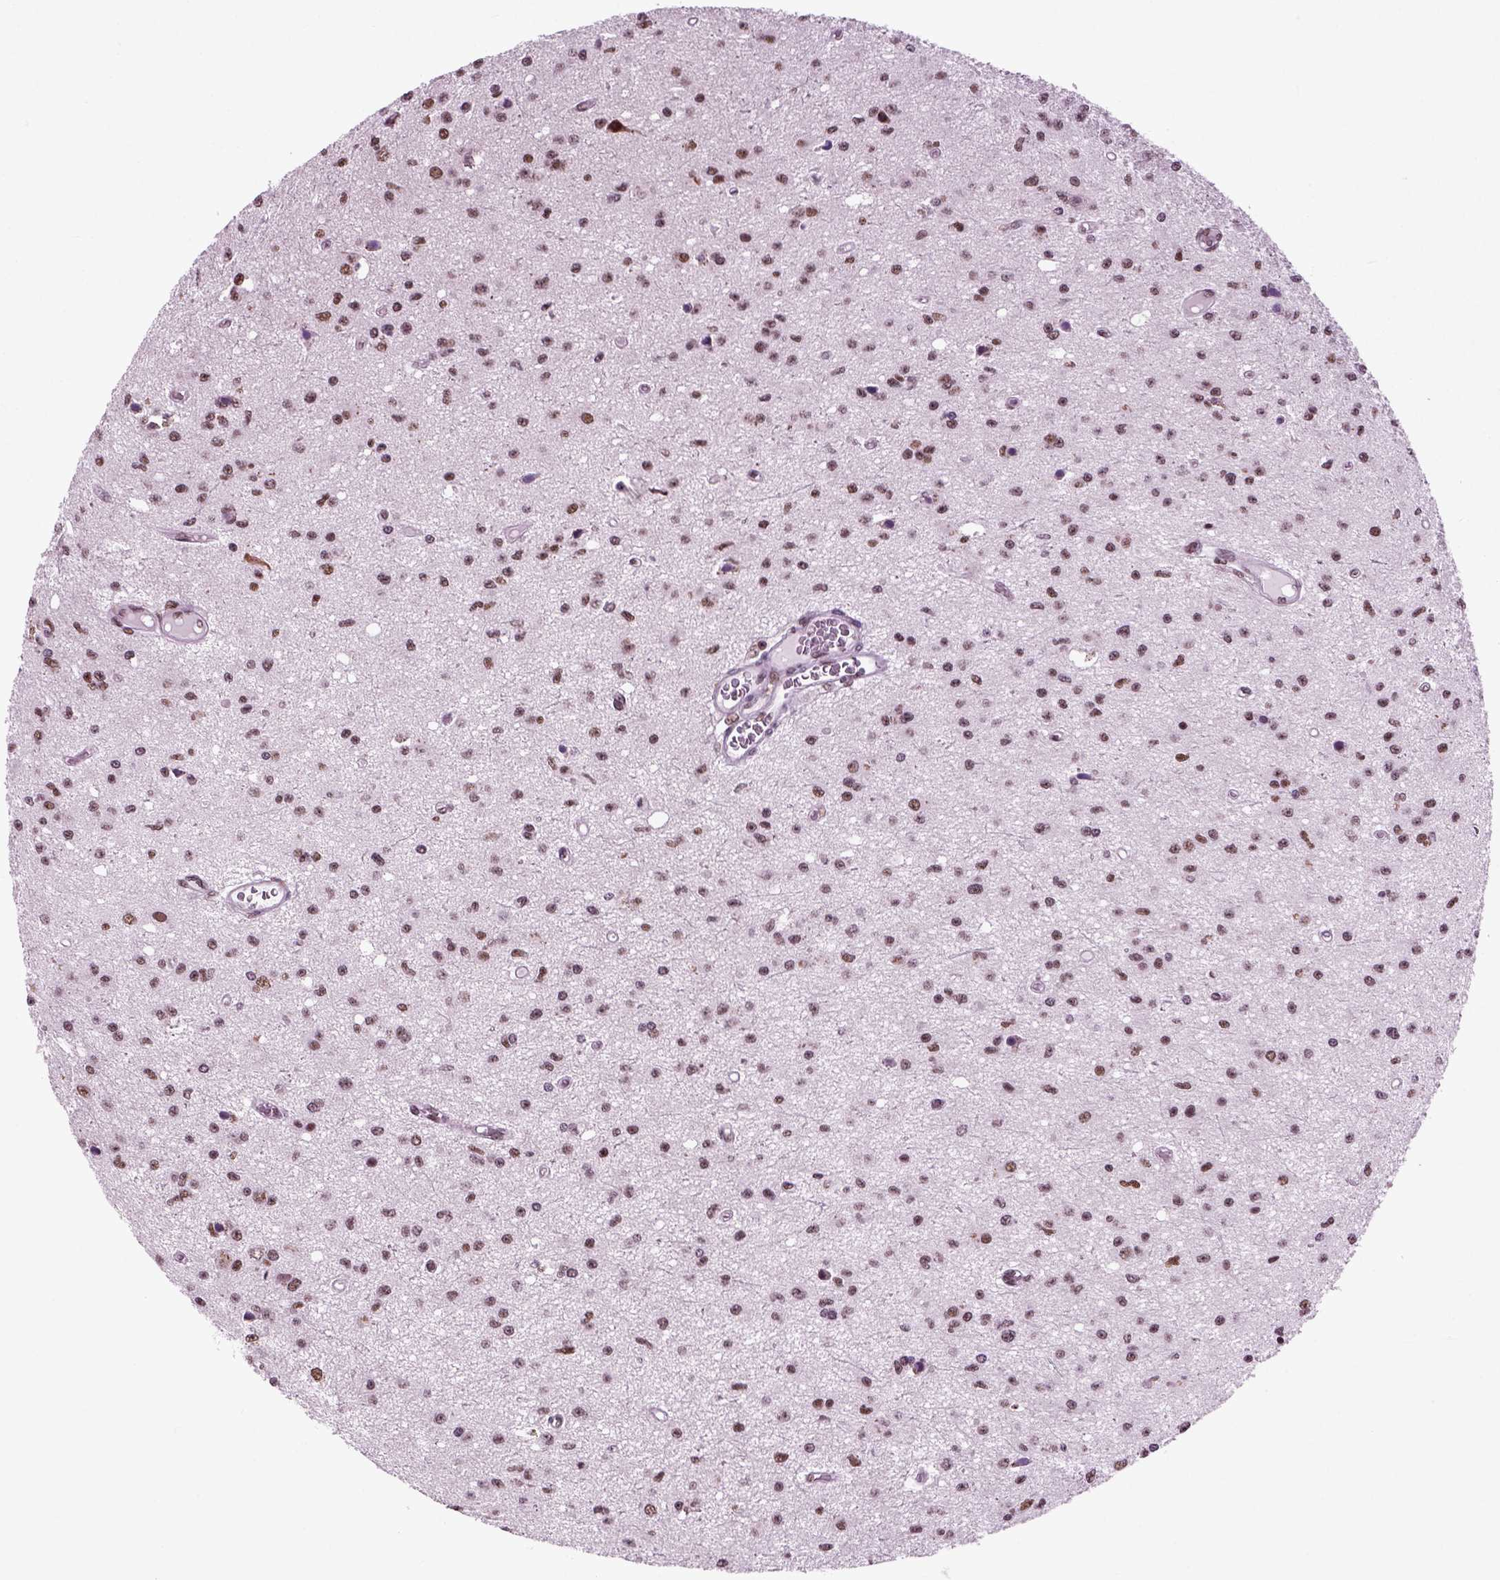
{"staining": {"intensity": "weak", "quantity": "<25%", "location": "nuclear"}, "tissue": "glioma", "cell_type": "Tumor cells", "image_type": "cancer", "snomed": [{"axis": "morphology", "description": "Glioma, malignant, Low grade"}, {"axis": "topography", "description": "Brain"}], "caption": "Glioma was stained to show a protein in brown. There is no significant expression in tumor cells. (Brightfield microscopy of DAB (3,3'-diaminobenzidine) IHC at high magnification).", "gene": "RCOR3", "patient": {"sex": "female", "age": 45}}